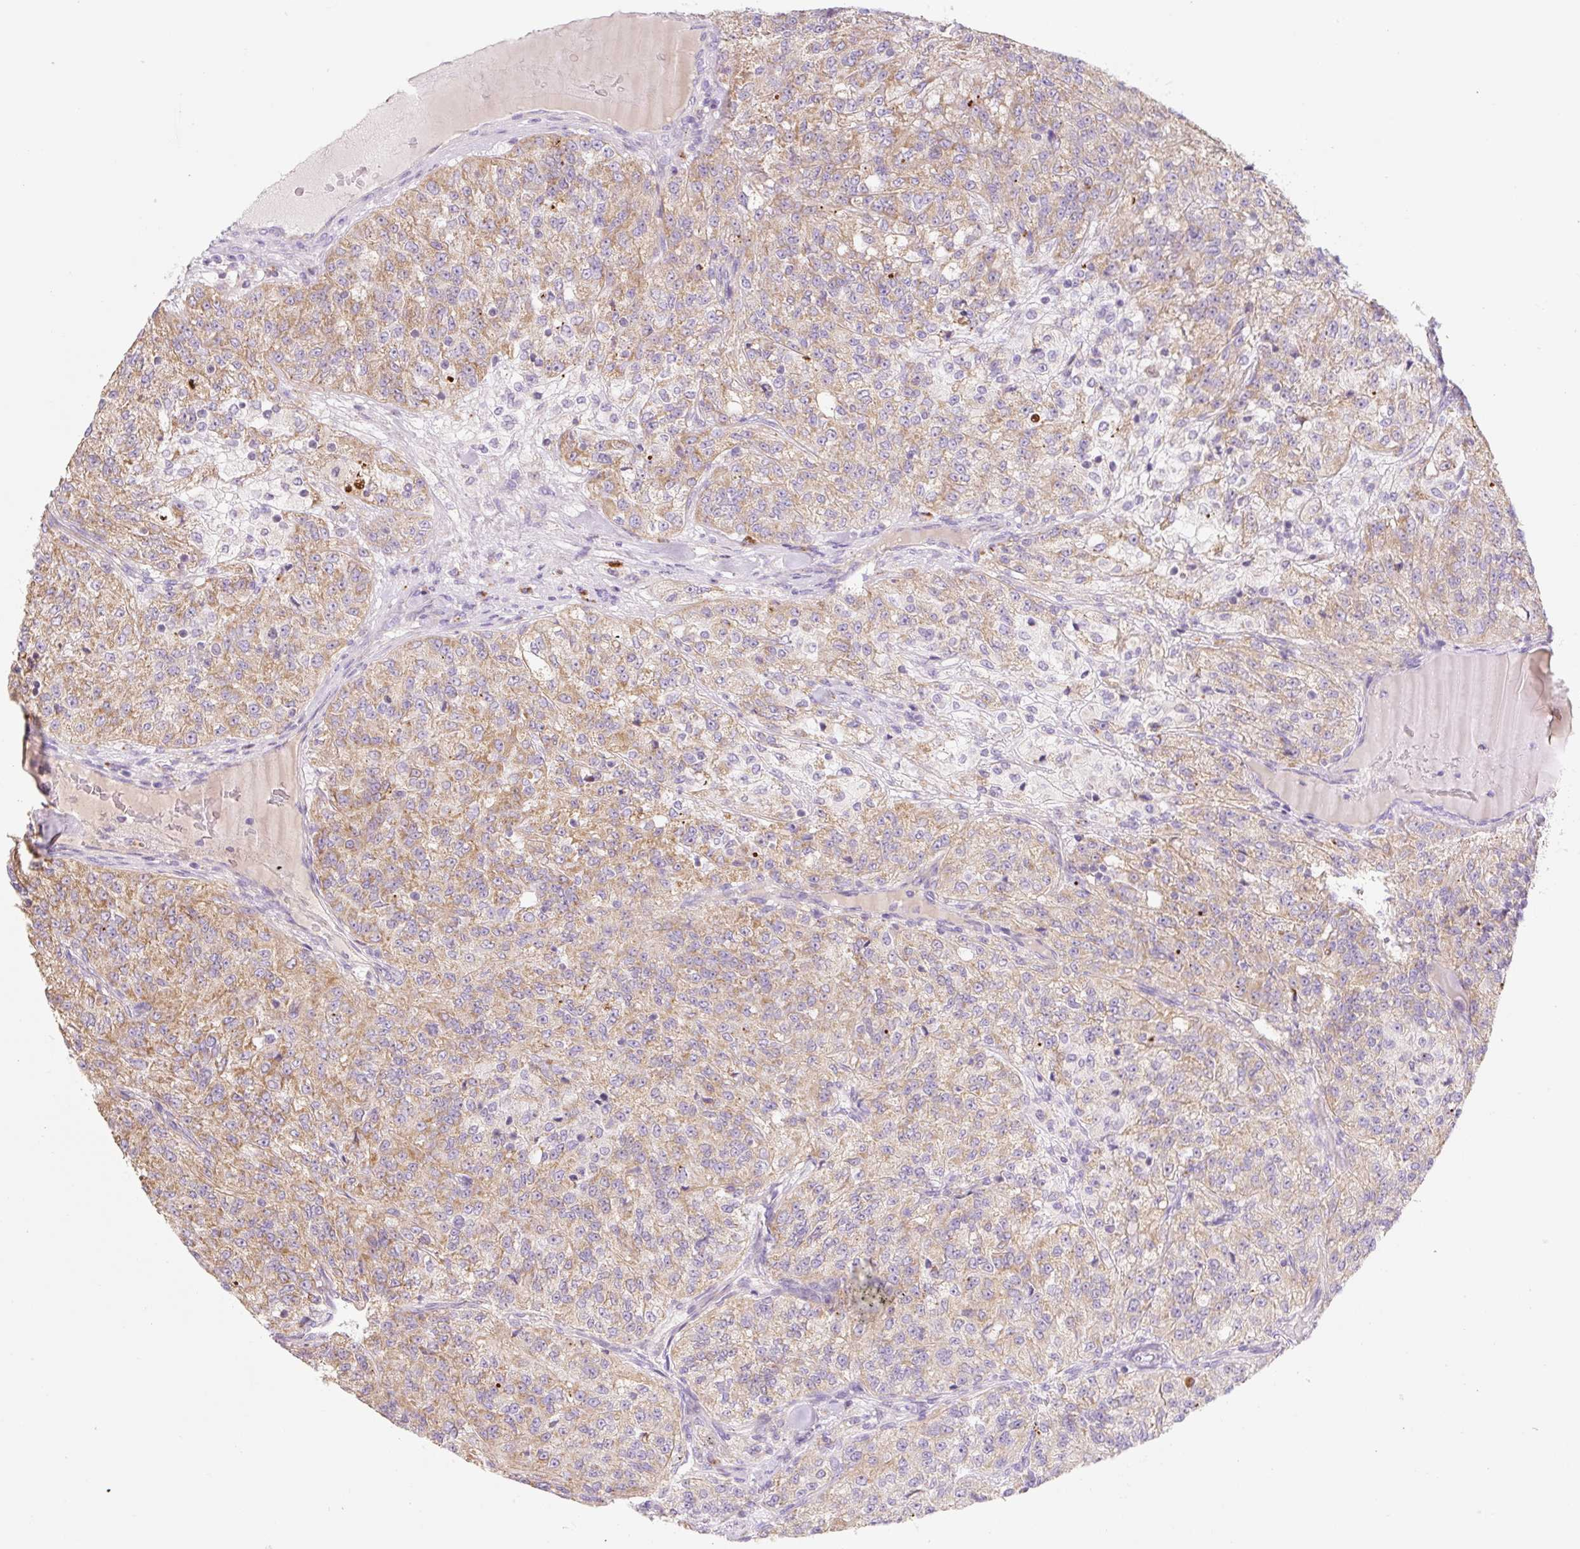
{"staining": {"intensity": "moderate", "quantity": ">75%", "location": "cytoplasmic/membranous"}, "tissue": "renal cancer", "cell_type": "Tumor cells", "image_type": "cancer", "snomed": [{"axis": "morphology", "description": "Adenocarcinoma, NOS"}, {"axis": "topography", "description": "Kidney"}], "caption": "A histopathology image of human renal cancer stained for a protein reveals moderate cytoplasmic/membranous brown staining in tumor cells. The staining was performed using DAB (3,3'-diaminobenzidine), with brown indicating positive protein expression. Nuclei are stained blue with hematoxylin.", "gene": "CLEC3A", "patient": {"sex": "female", "age": 63}}